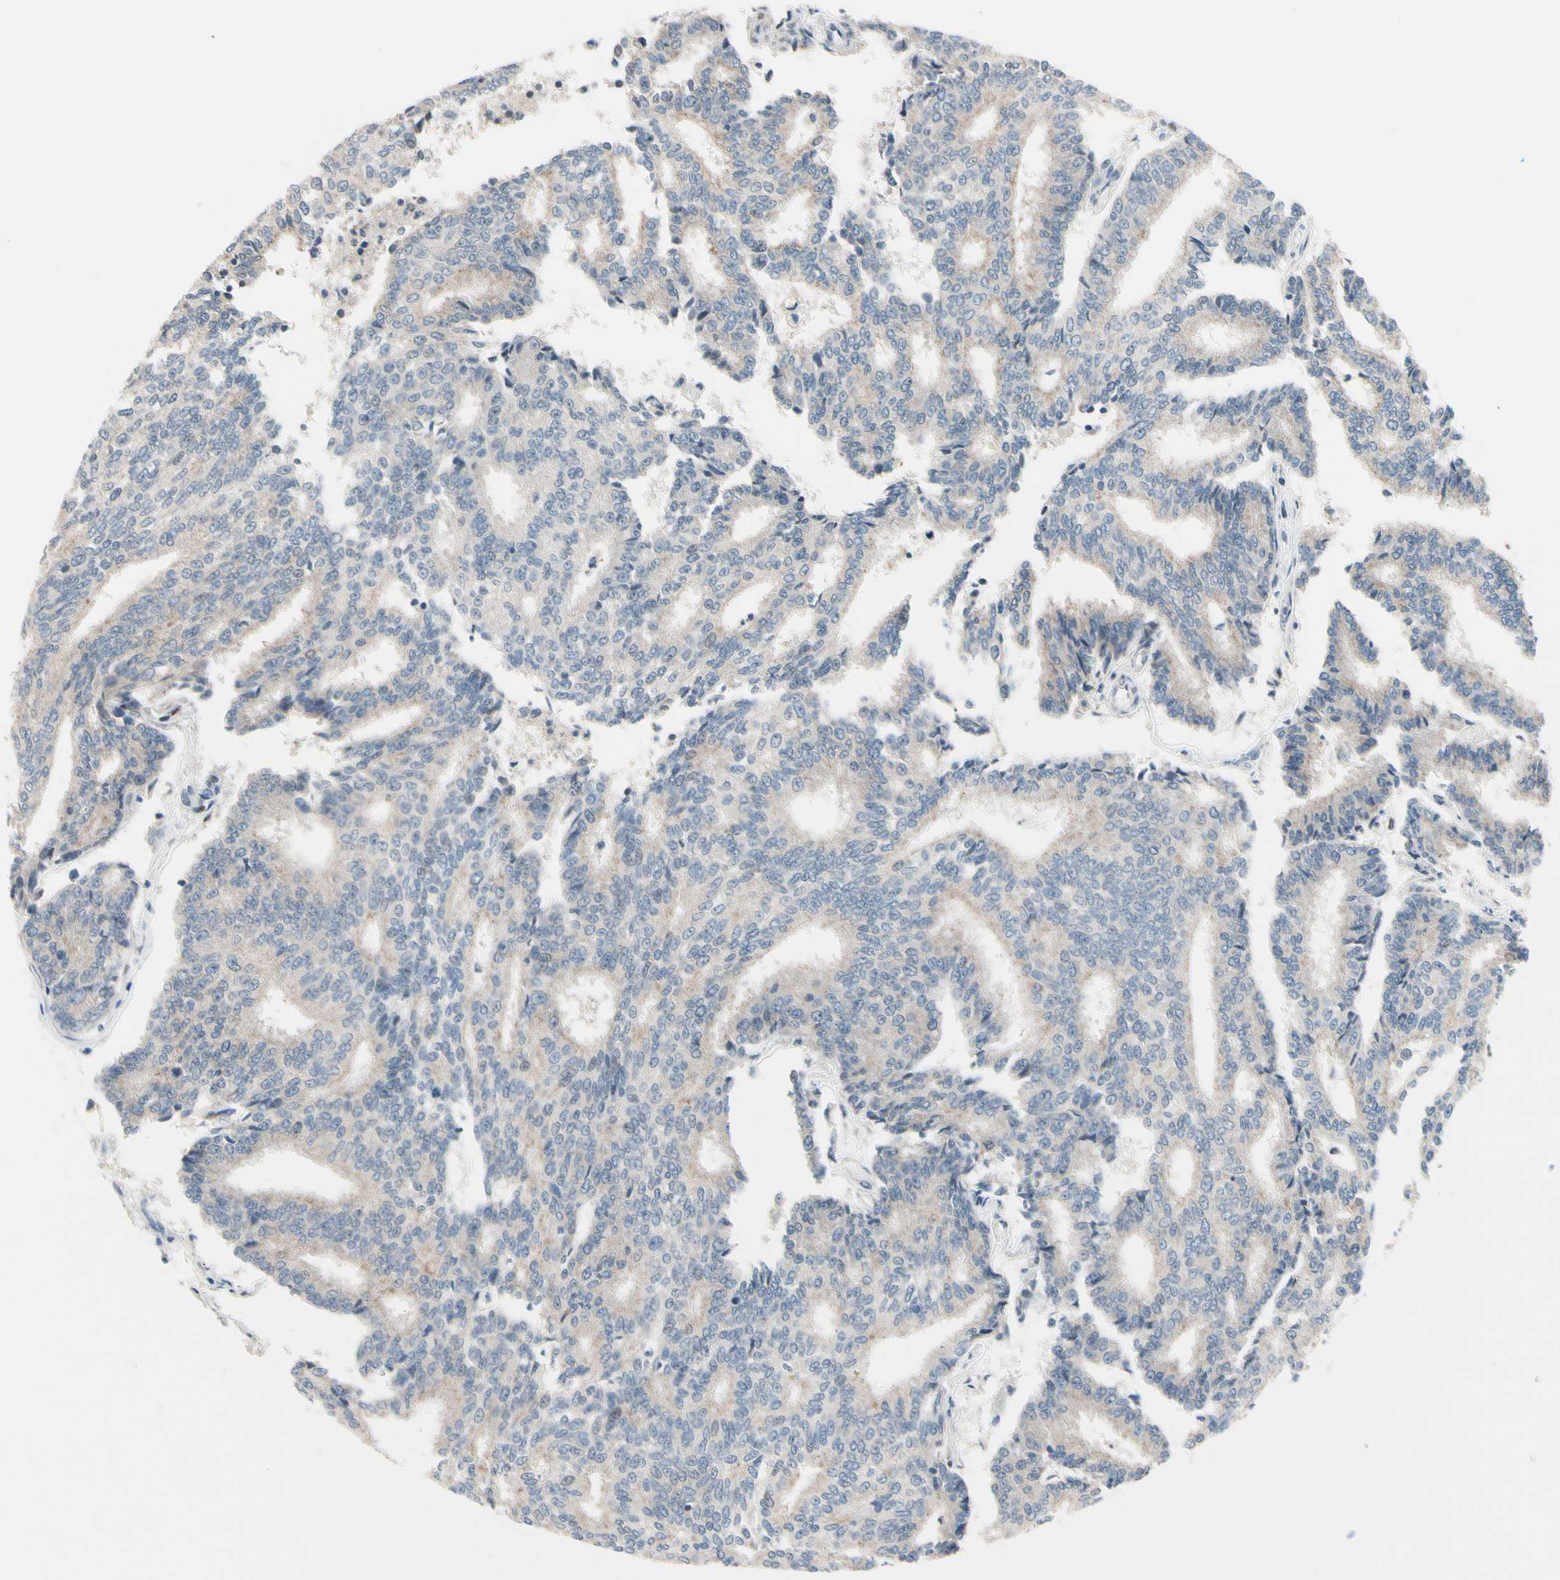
{"staining": {"intensity": "weak", "quantity": "25%-75%", "location": "cytoplasmic/membranous"}, "tissue": "prostate cancer", "cell_type": "Tumor cells", "image_type": "cancer", "snomed": [{"axis": "morphology", "description": "Adenocarcinoma, High grade"}, {"axis": "topography", "description": "Prostate"}], "caption": "The histopathology image displays immunohistochemical staining of prostate cancer (adenocarcinoma (high-grade)). There is weak cytoplasmic/membranous expression is present in about 25%-75% of tumor cells.", "gene": "CFAP36", "patient": {"sex": "male", "age": 55}}